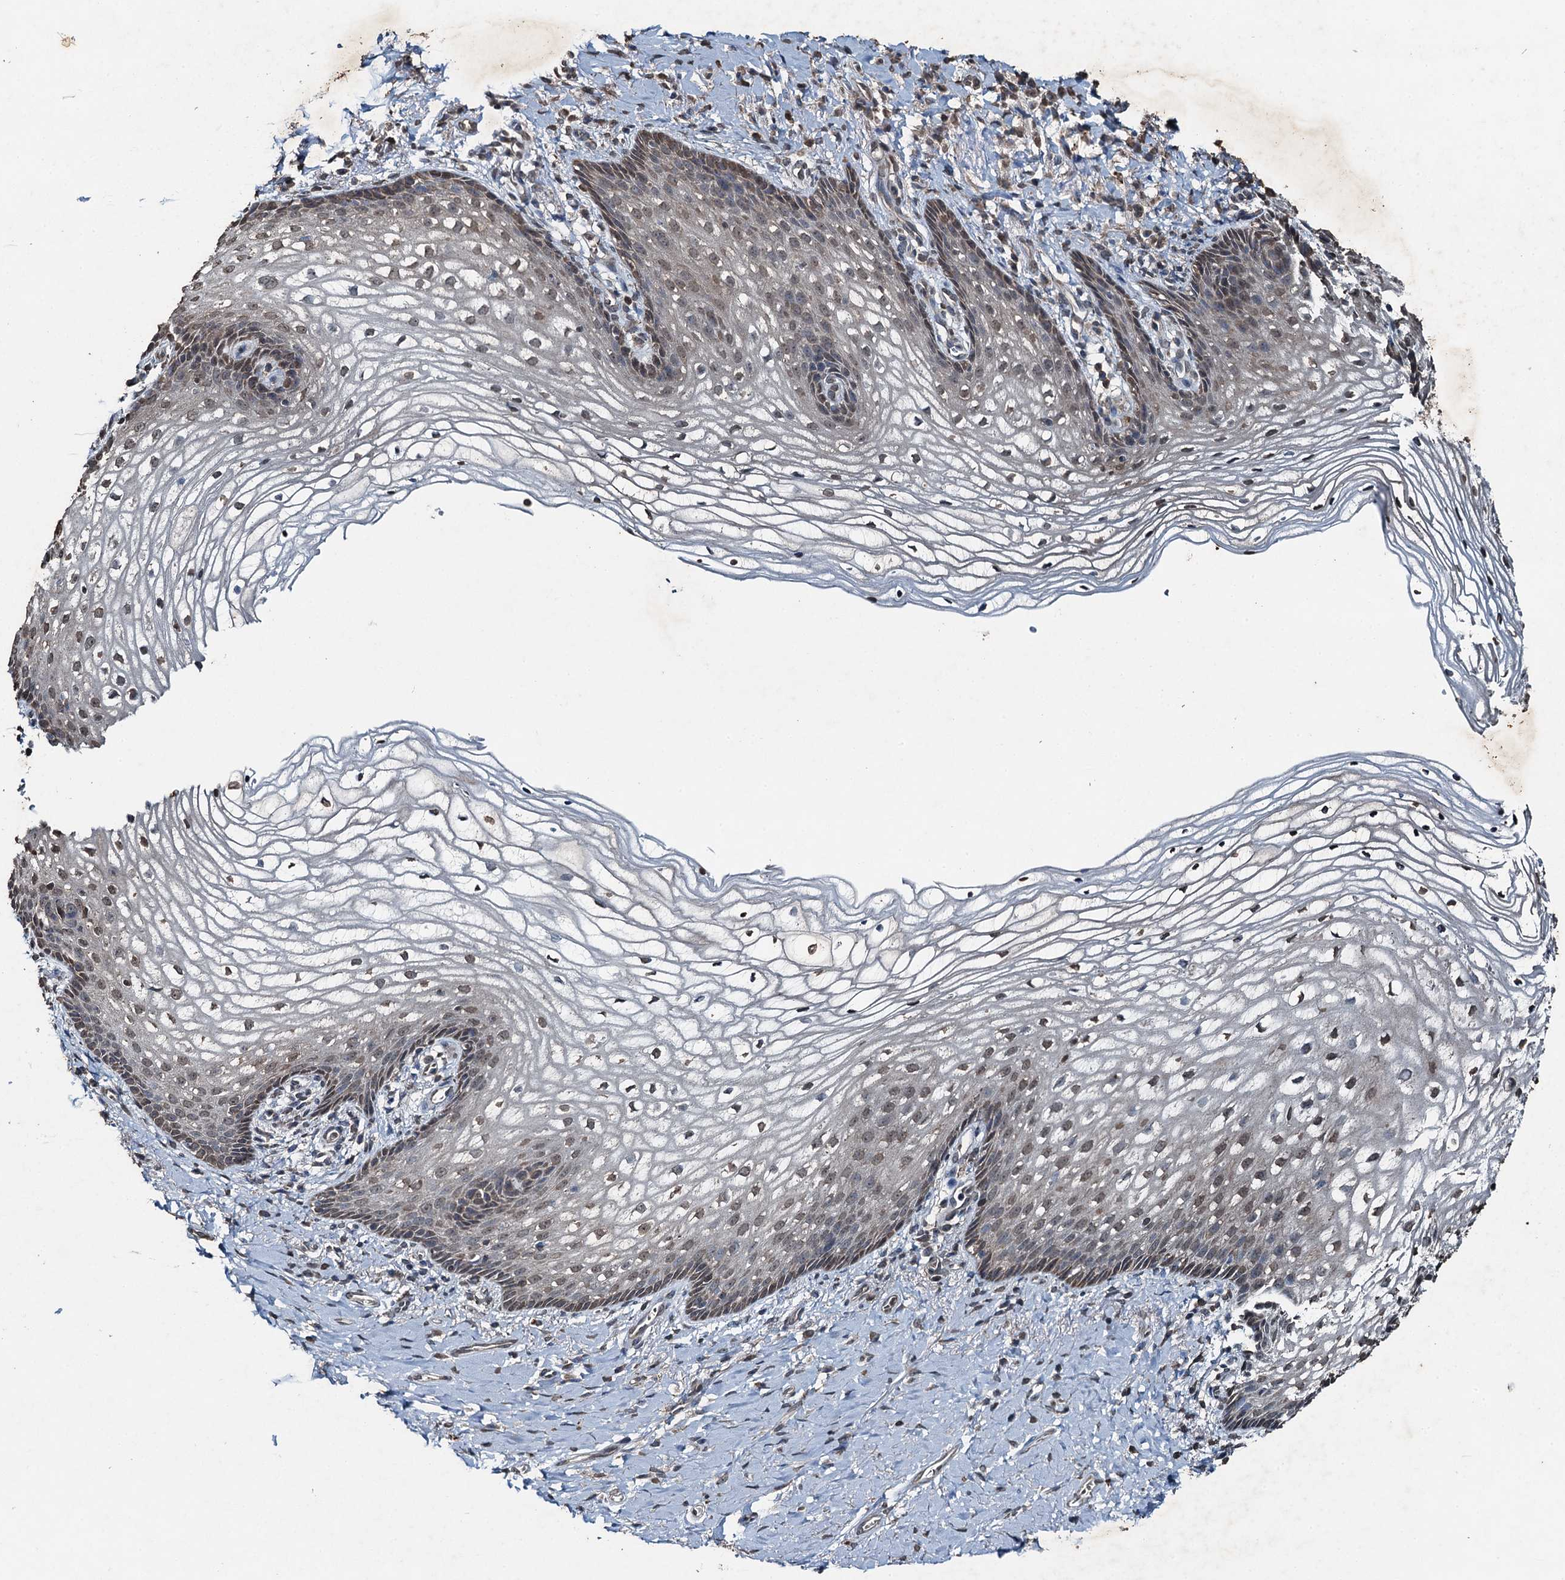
{"staining": {"intensity": "weak", "quantity": "25%-75%", "location": "nuclear"}, "tissue": "vagina", "cell_type": "Squamous epithelial cells", "image_type": "normal", "snomed": [{"axis": "morphology", "description": "Normal tissue, NOS"}, {"axis": "topography", "description": "Vagina"}], "caption": "This image displays unremarkable vagina stained with immunohistochemistry (IHC) to label a protein in brown. The nuclear of squamous epithelial cells show weak positivity for the protein. Nuclei are counter-stained blue.", "gene": "TCTN1", "patient": {"sex": "female", "age": 60}}